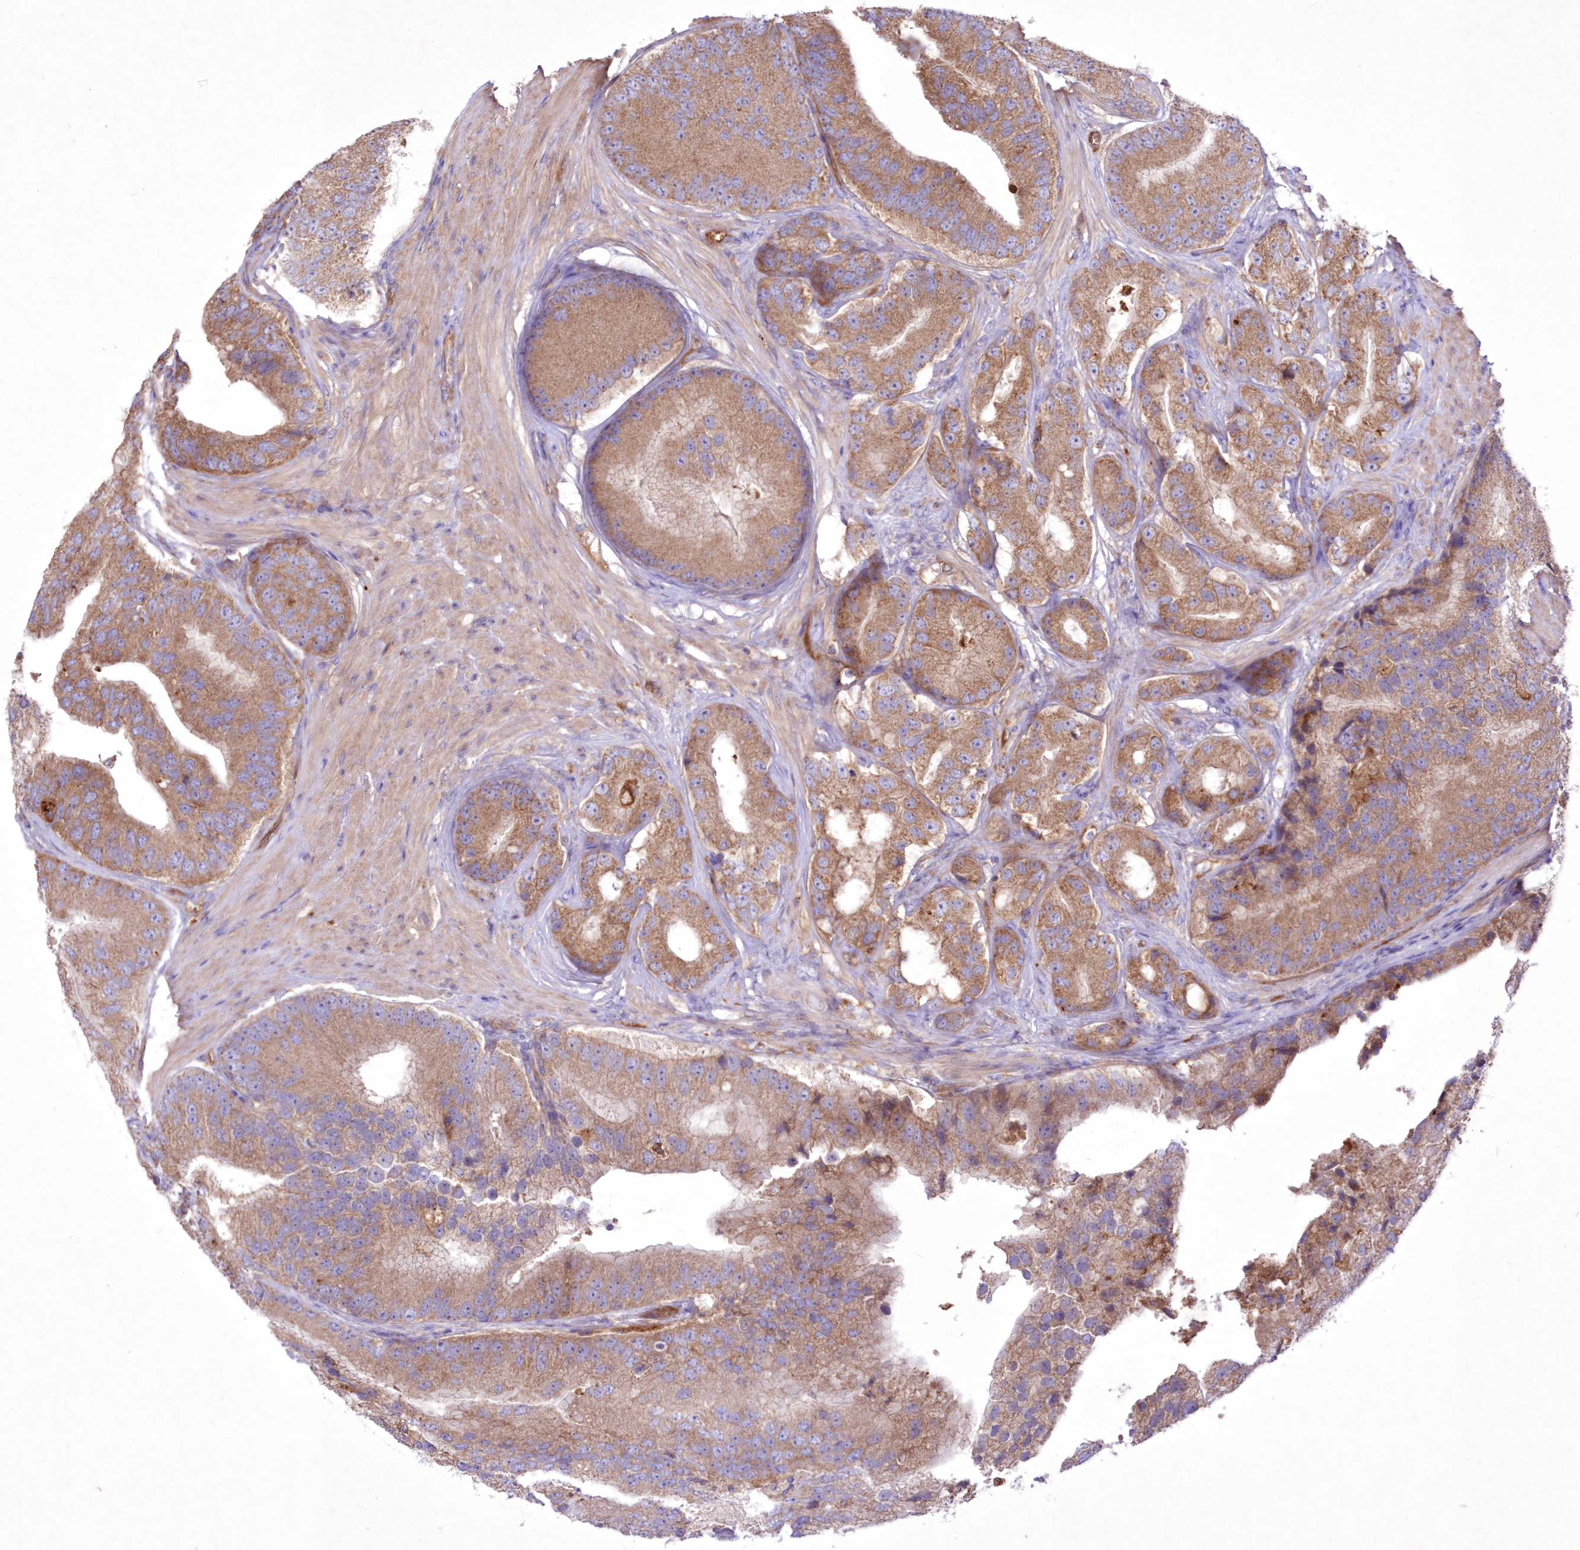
{"staining": {"intensity": "moderate", "quantity": ">75%", "location": "cytoplasmic/membranous"}, "tissue": "prostate cancer", "cell_type": "Tumor cells", "image_type": "cancer", "snomed": [{"axis": "morphology", "description": "Adenocarcinoma, High grade"}, {"axis": "topography", "description": "Prostate"}], "caption": "Protein expression analysis of high-grade adenocarcinoma (prostate) shows moderate cytoplasmic/membranous staining in about >75% of tumor cells.", "gene": "FCHO2", "patient": {"sex": "male", "age": 70}}